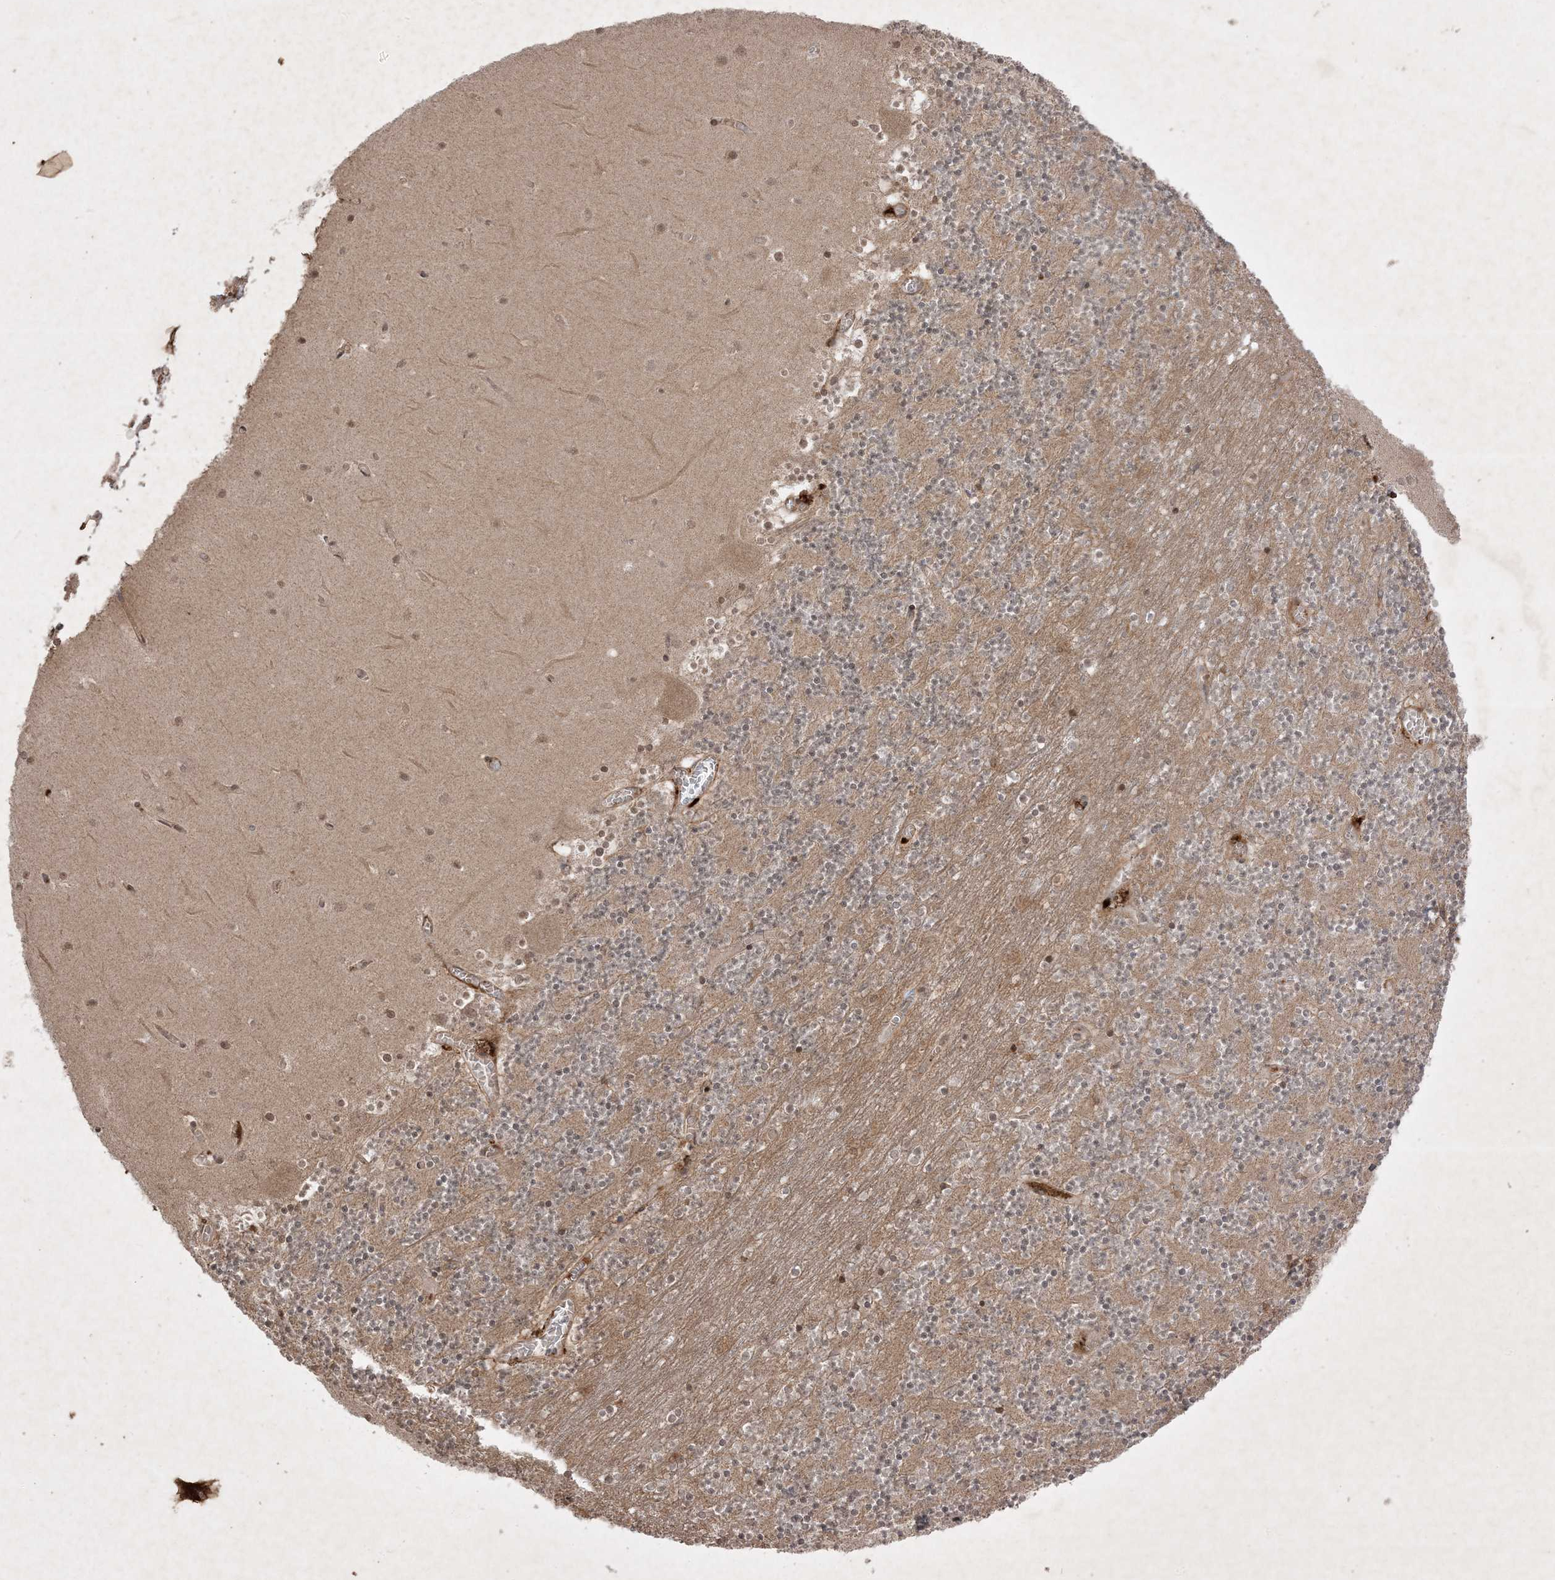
{"staining": {"intensity": "moderate", "quantity": ">75%", "location": "cytoplasmic/membranous"}, "tissue": "cerebellum", "cell_type": "Cells in granular layer", "image_type": "normal", "snomed": [{"axis": "morphology", "description": "Normal tissue, NOS"}, {"axis": "topography", "description": "Cerebellum"}], "caption": "Protein analysis of unremarkable cerebellum demonstrates moderate cytoplasmic/membranous positivity in approximately >75% of cells in granular layer. The protein is stained brown, and the nuclei are stained in blue (DAB (3,3'-diaminobenzidine) IHC with brightfield microscopy, high magnification).", "gene": "PTK6", "patient": {"sex": "female", "age": 28}}